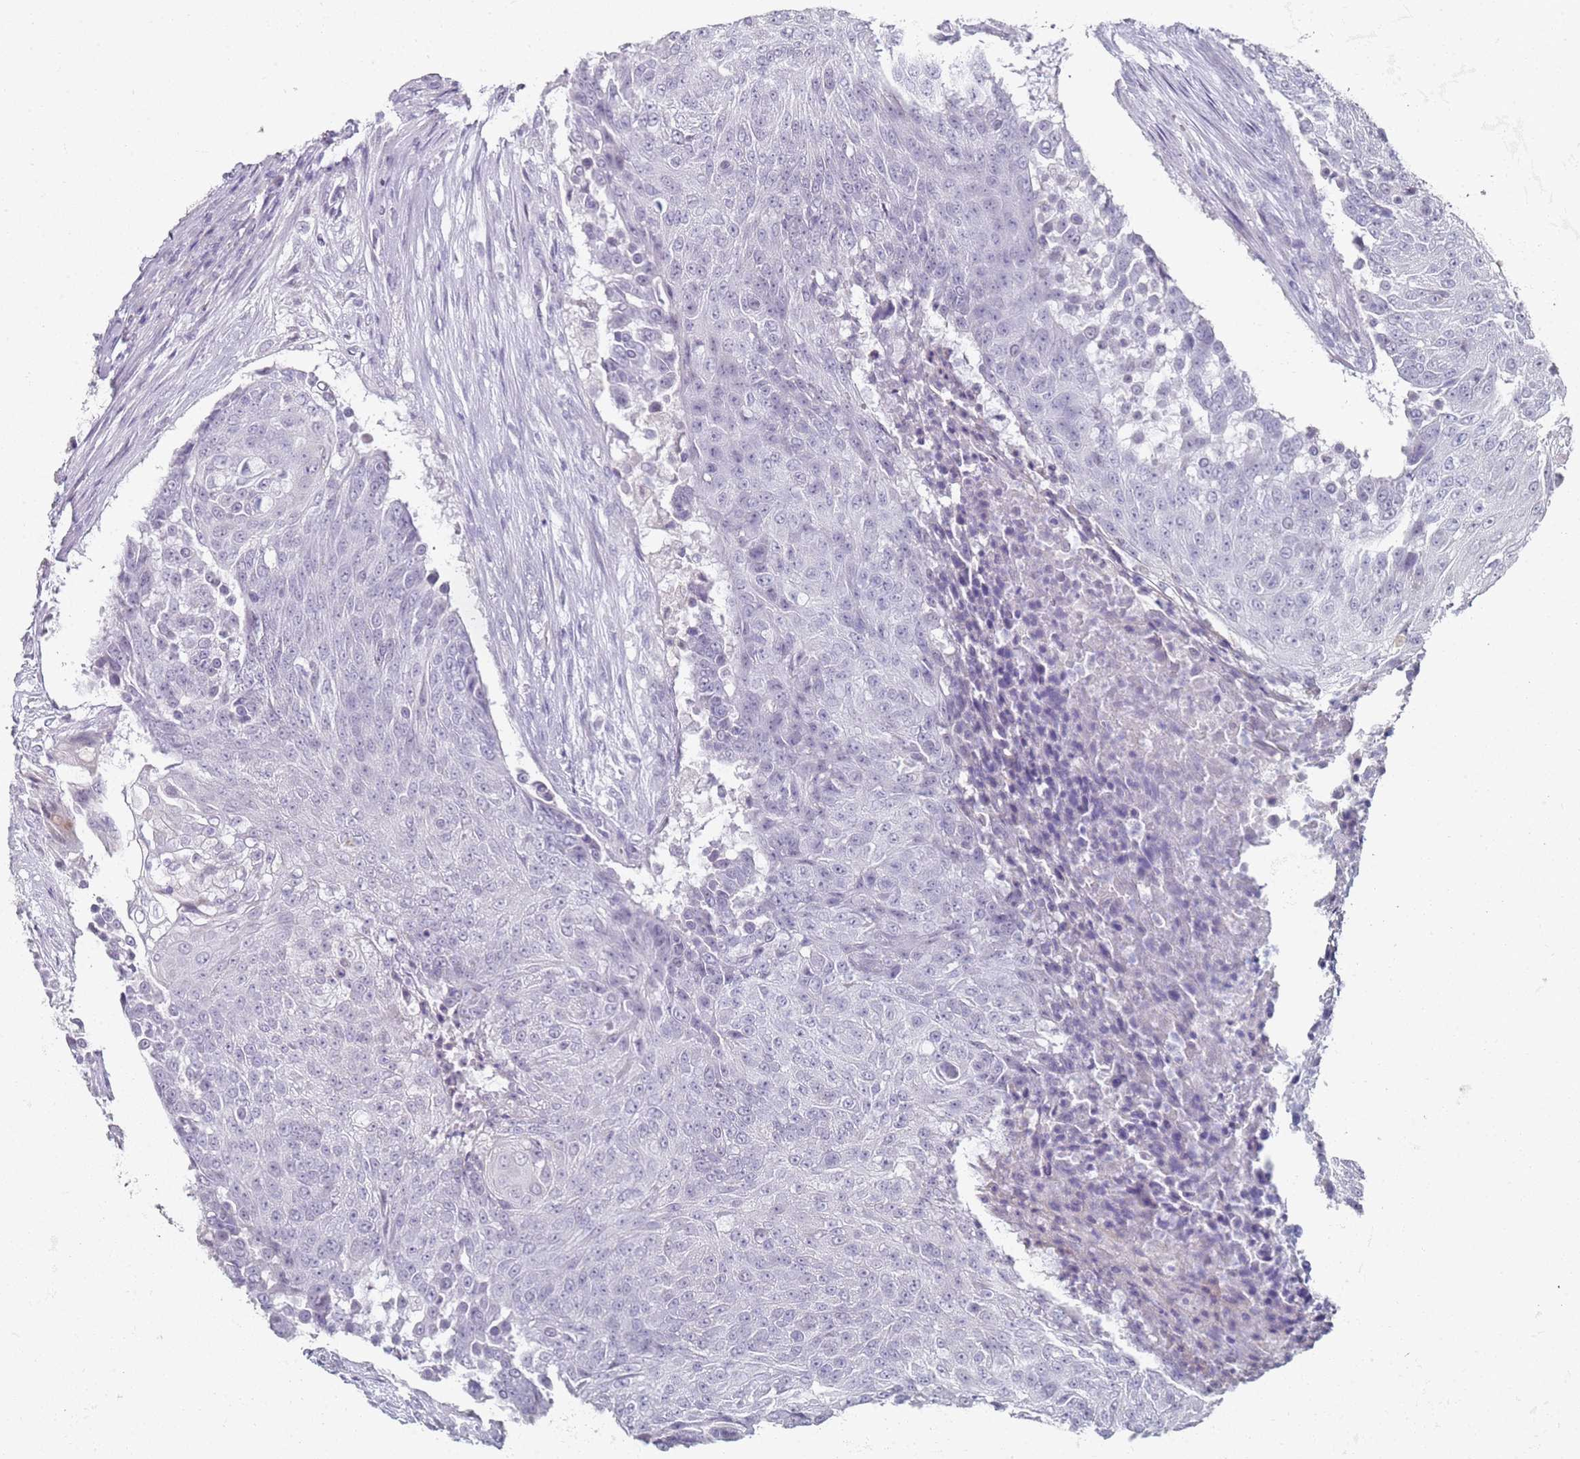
{"staining": {"intensity": "negative", "quantity": "none", "location": "none"}, "tissue": "urothelial cancer", "cell_type": "Tumor cells", "image_type": "cancer", "snomed": [{"axis": "morphology", "description": "Urothelial carcinoma, High grade"}, {"axis": "topography", "description": "Urinary bladder"}], "caption": "A micrograph of human urothelial carcinoma (high-grade) is negative for staining in tumor cells. (Brightfield microscopy of DAB immunohistochemistry (IHC) at high magnification).", "gene": "DNAH11", "patient": {"sex": "female", "age": 63}}